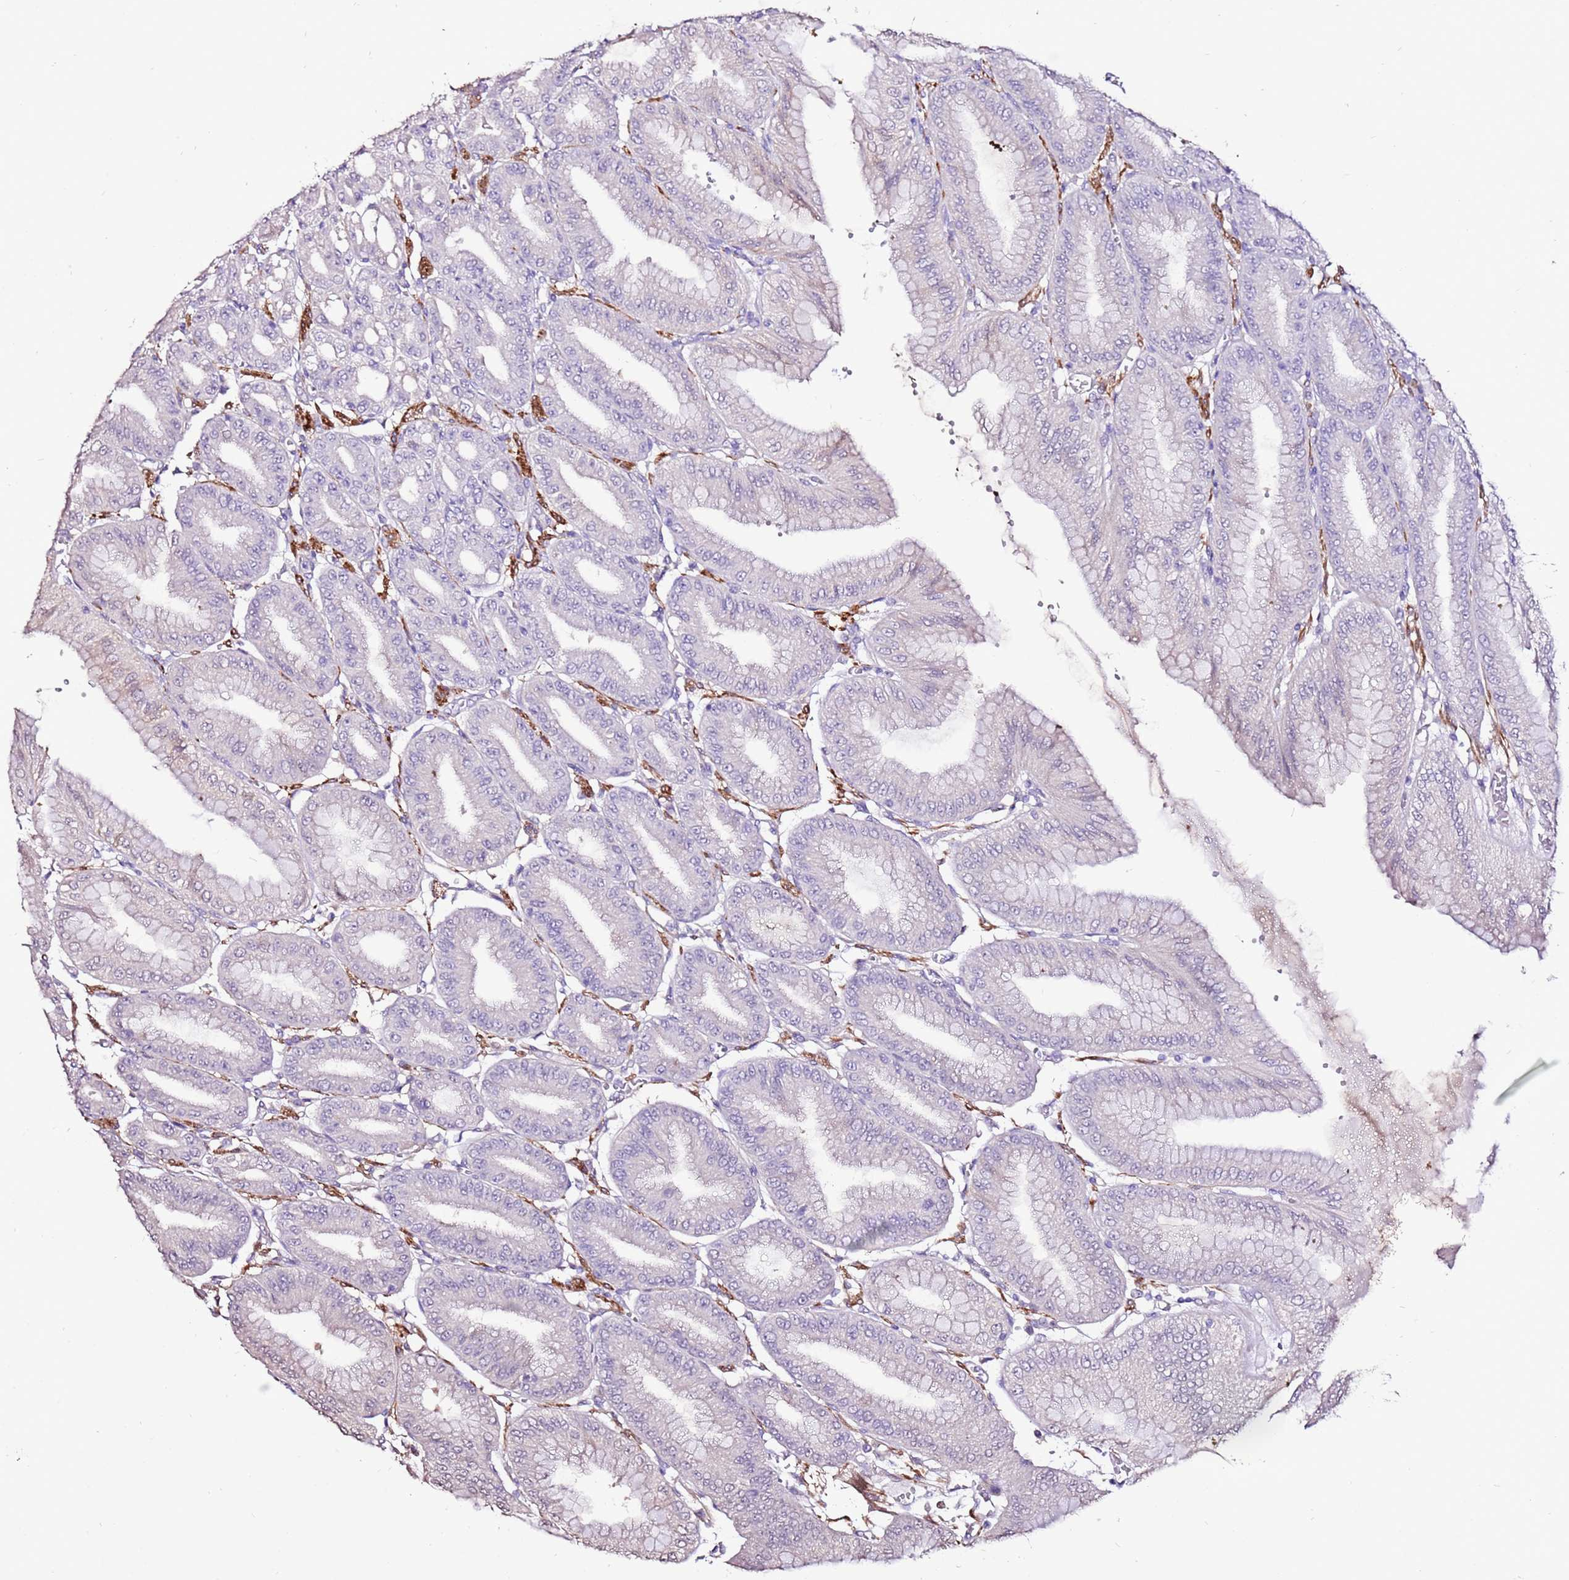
{"staining": {"intensity": "negative", "quantity": "none", "location": "none"}, "tissue": "stomach", "cell_type": "Glandular cells", "image_type": "normal", "snomed": [{"axis": "morphology", "description": "Normal tissue, NOS"}, {"axis": "topography", "description": "Stomach, lower"}], "caption": "Immunohistochemical staining of benign stomach reveals no significant expression in glandular cells. (DAB IHC visualized using brightfield microscopy, high magnification).", "gene": "ART5", "patient": {"sex": "male", "age": 71}}